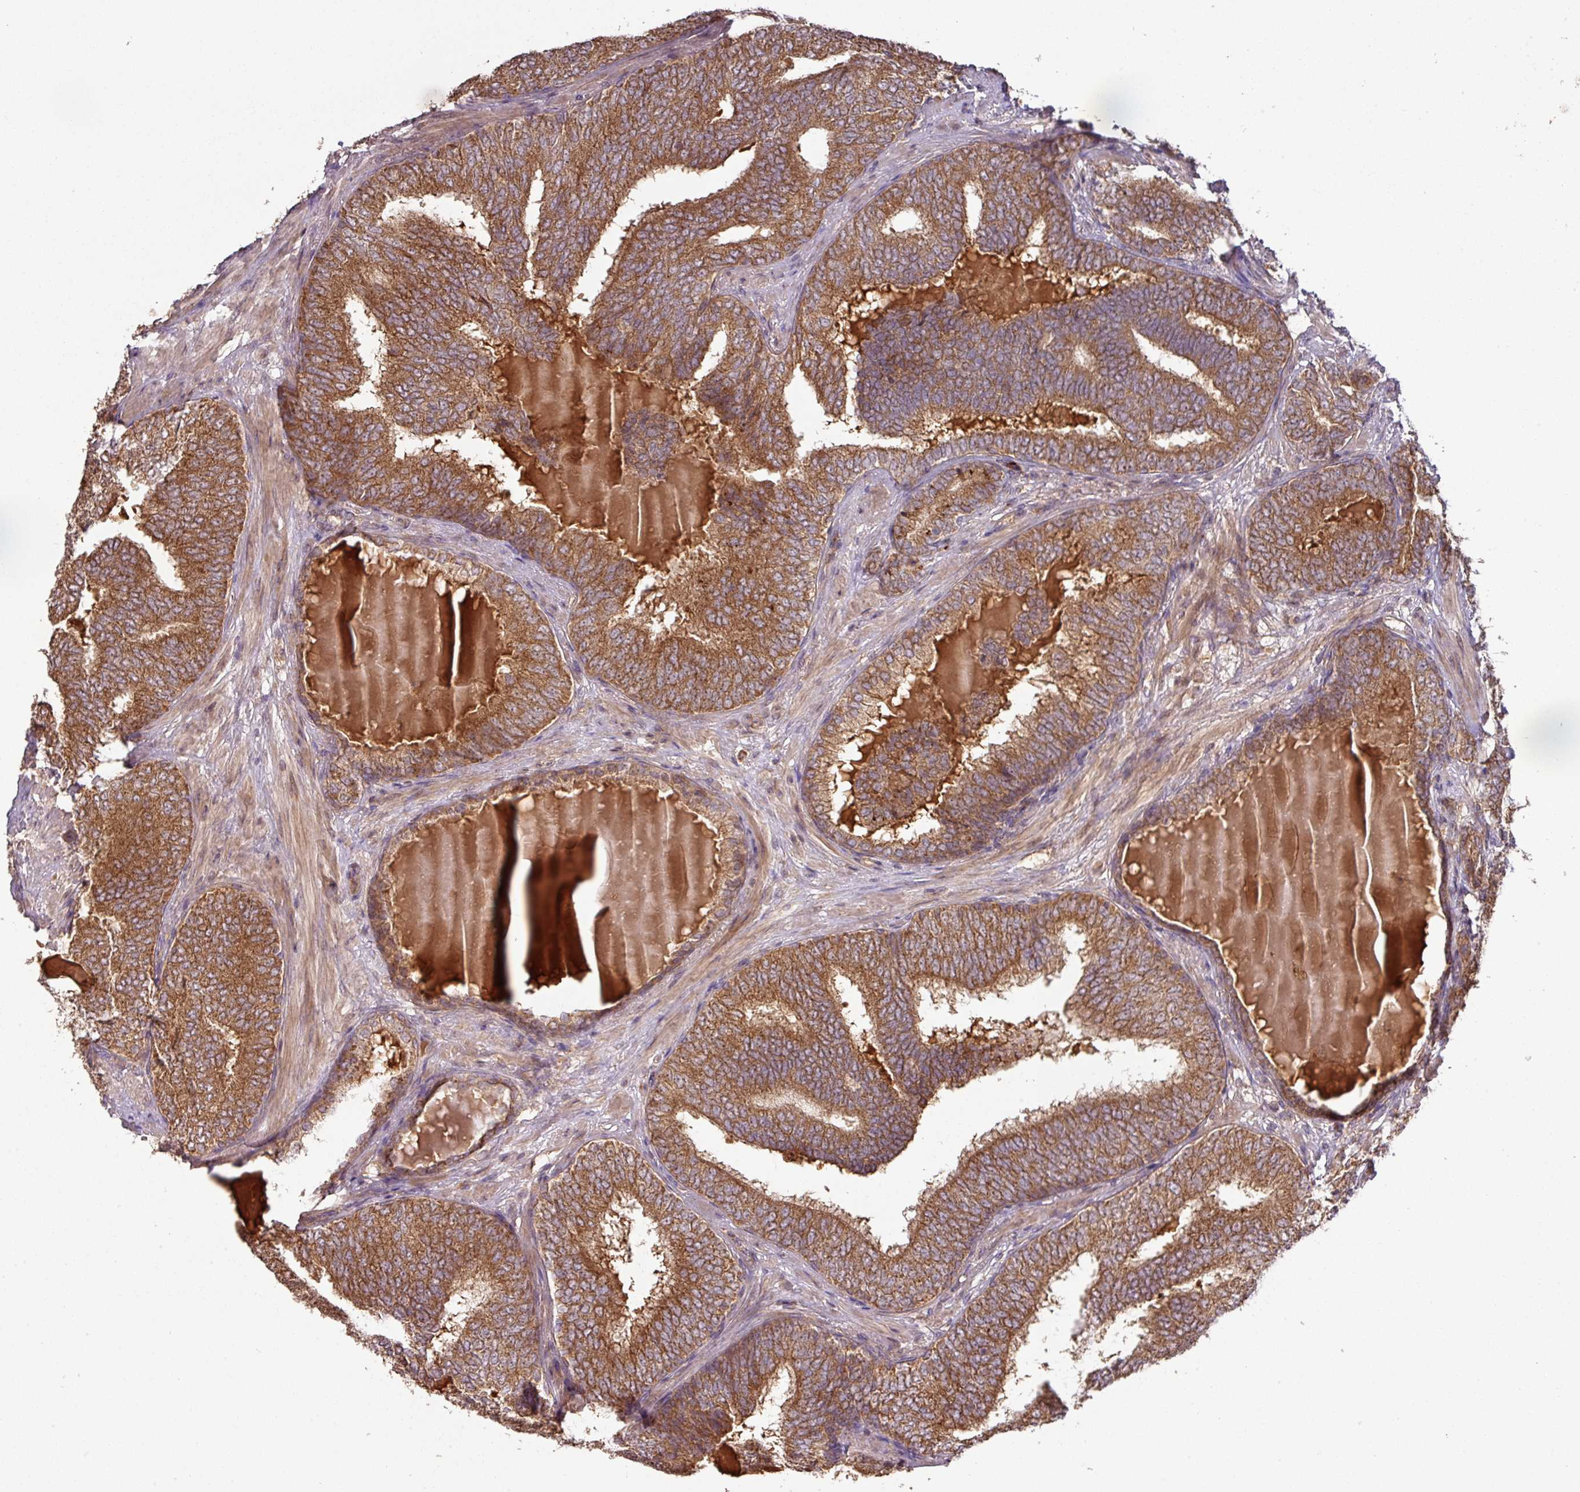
{"staining": {"intensity": "strong", "quantity": ">75%", "location": "cytoplasmic/membranous"}, "tissue": "prostate cancer", "cell_type": "Tumor cells", "image_type": "cancer", "snomed": [{"axis": "morphology", "description": "Adenocarcinoma, High grade"}, {"axis": "topography", "description": "Prostate"}], "caption": "Immunohistochemistry (IHC) image of human prostate adenocarcinoma (high-grade) stained for a protein (brown), which demonstrates high levels of strong cytoplasmic/membranous staining in about >75% of tumor cells.", "gene": "MRRF", "patient": {"sex": "male", "age": 72}}